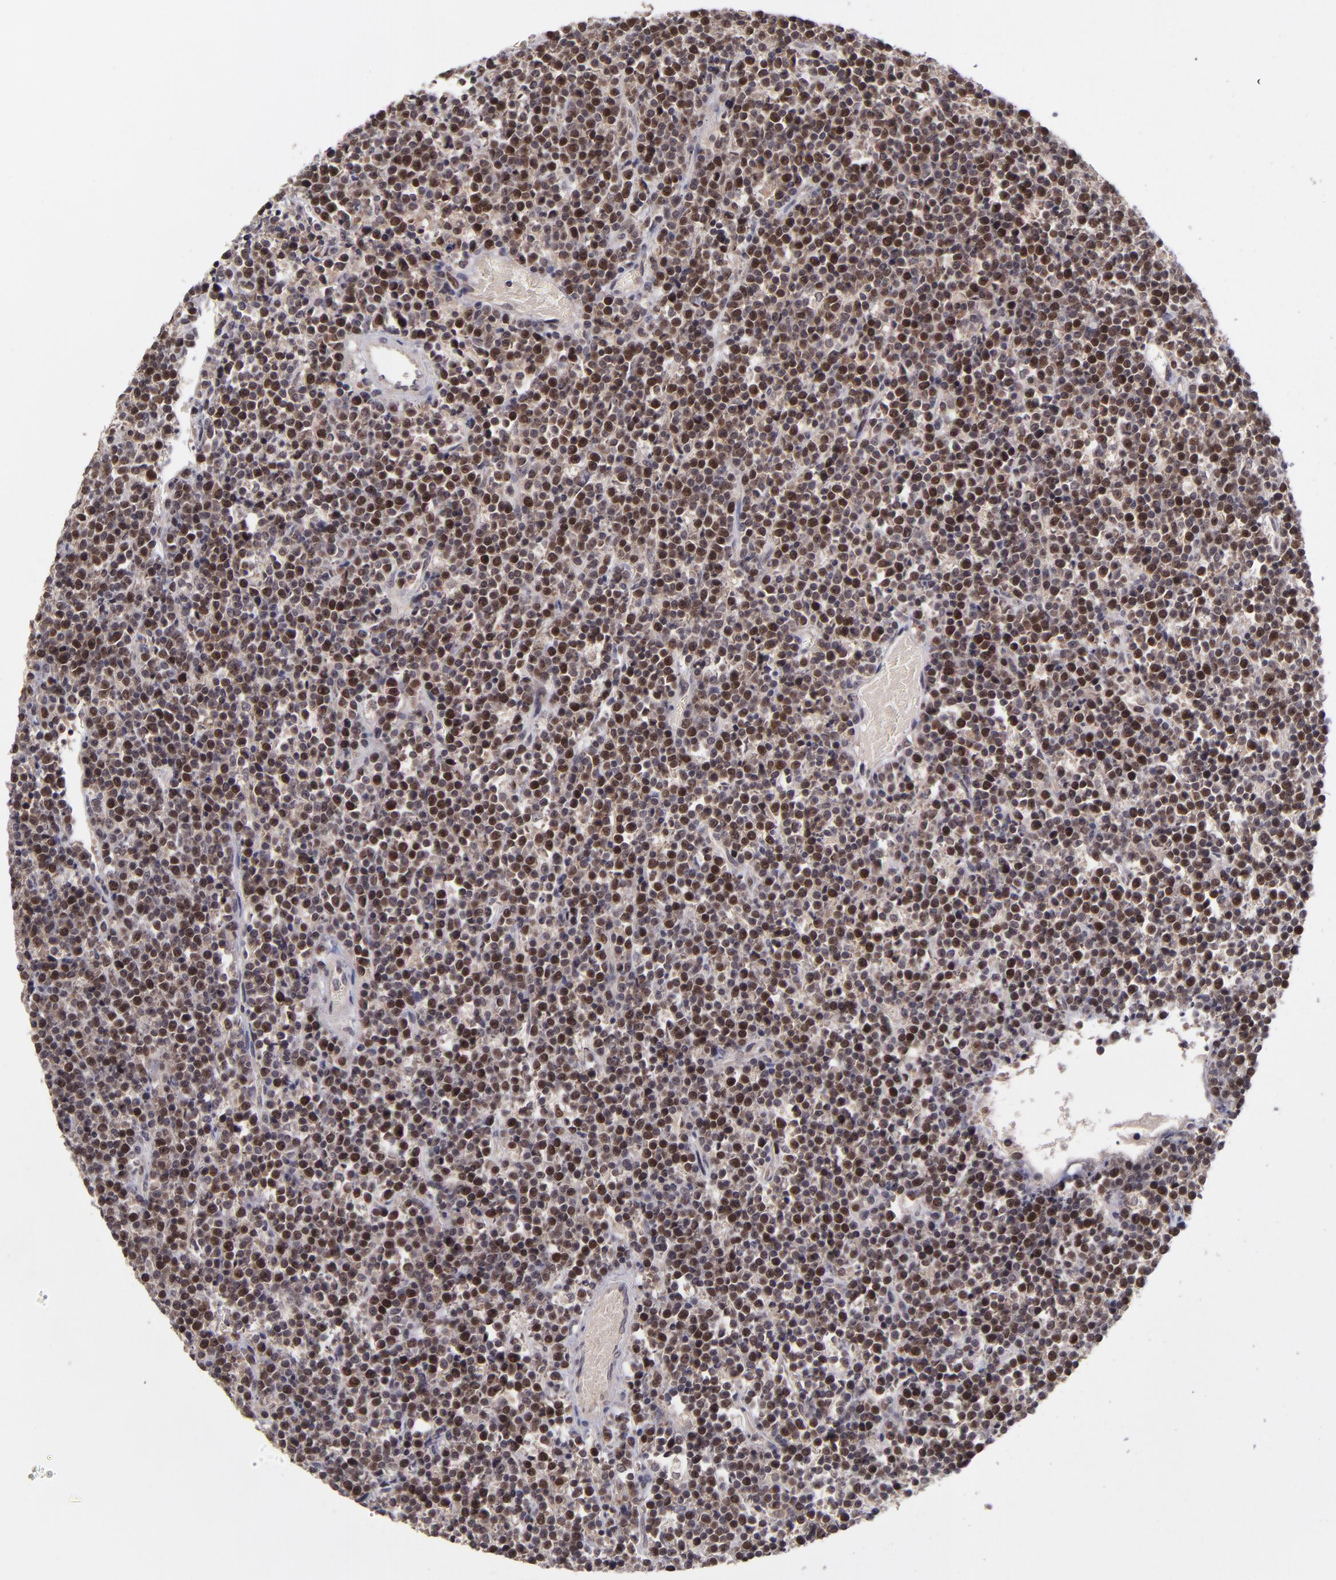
{"staining": {"intensity": "strong", "quantity": ">75%", "location": "nuclear"}, "tissue": "lymphoma", "cell_type": "Tumor cells", "image_type": "cancer", "snomed": [{"axis": "morphology", "description": "Malignant lymphoma, non-Hodgkin's type, High grade"}, {"axis": "topography", "description": "Ovary"}], "caption": "DAB immunohistochemical staining of human high-grade malignant lymphoma, non-Hodgkin's type displays strong nuclear protein expression in about >75% of tumor cells.", "gene": "CDC7", "patient": {"sex": "female", "age": 56}}